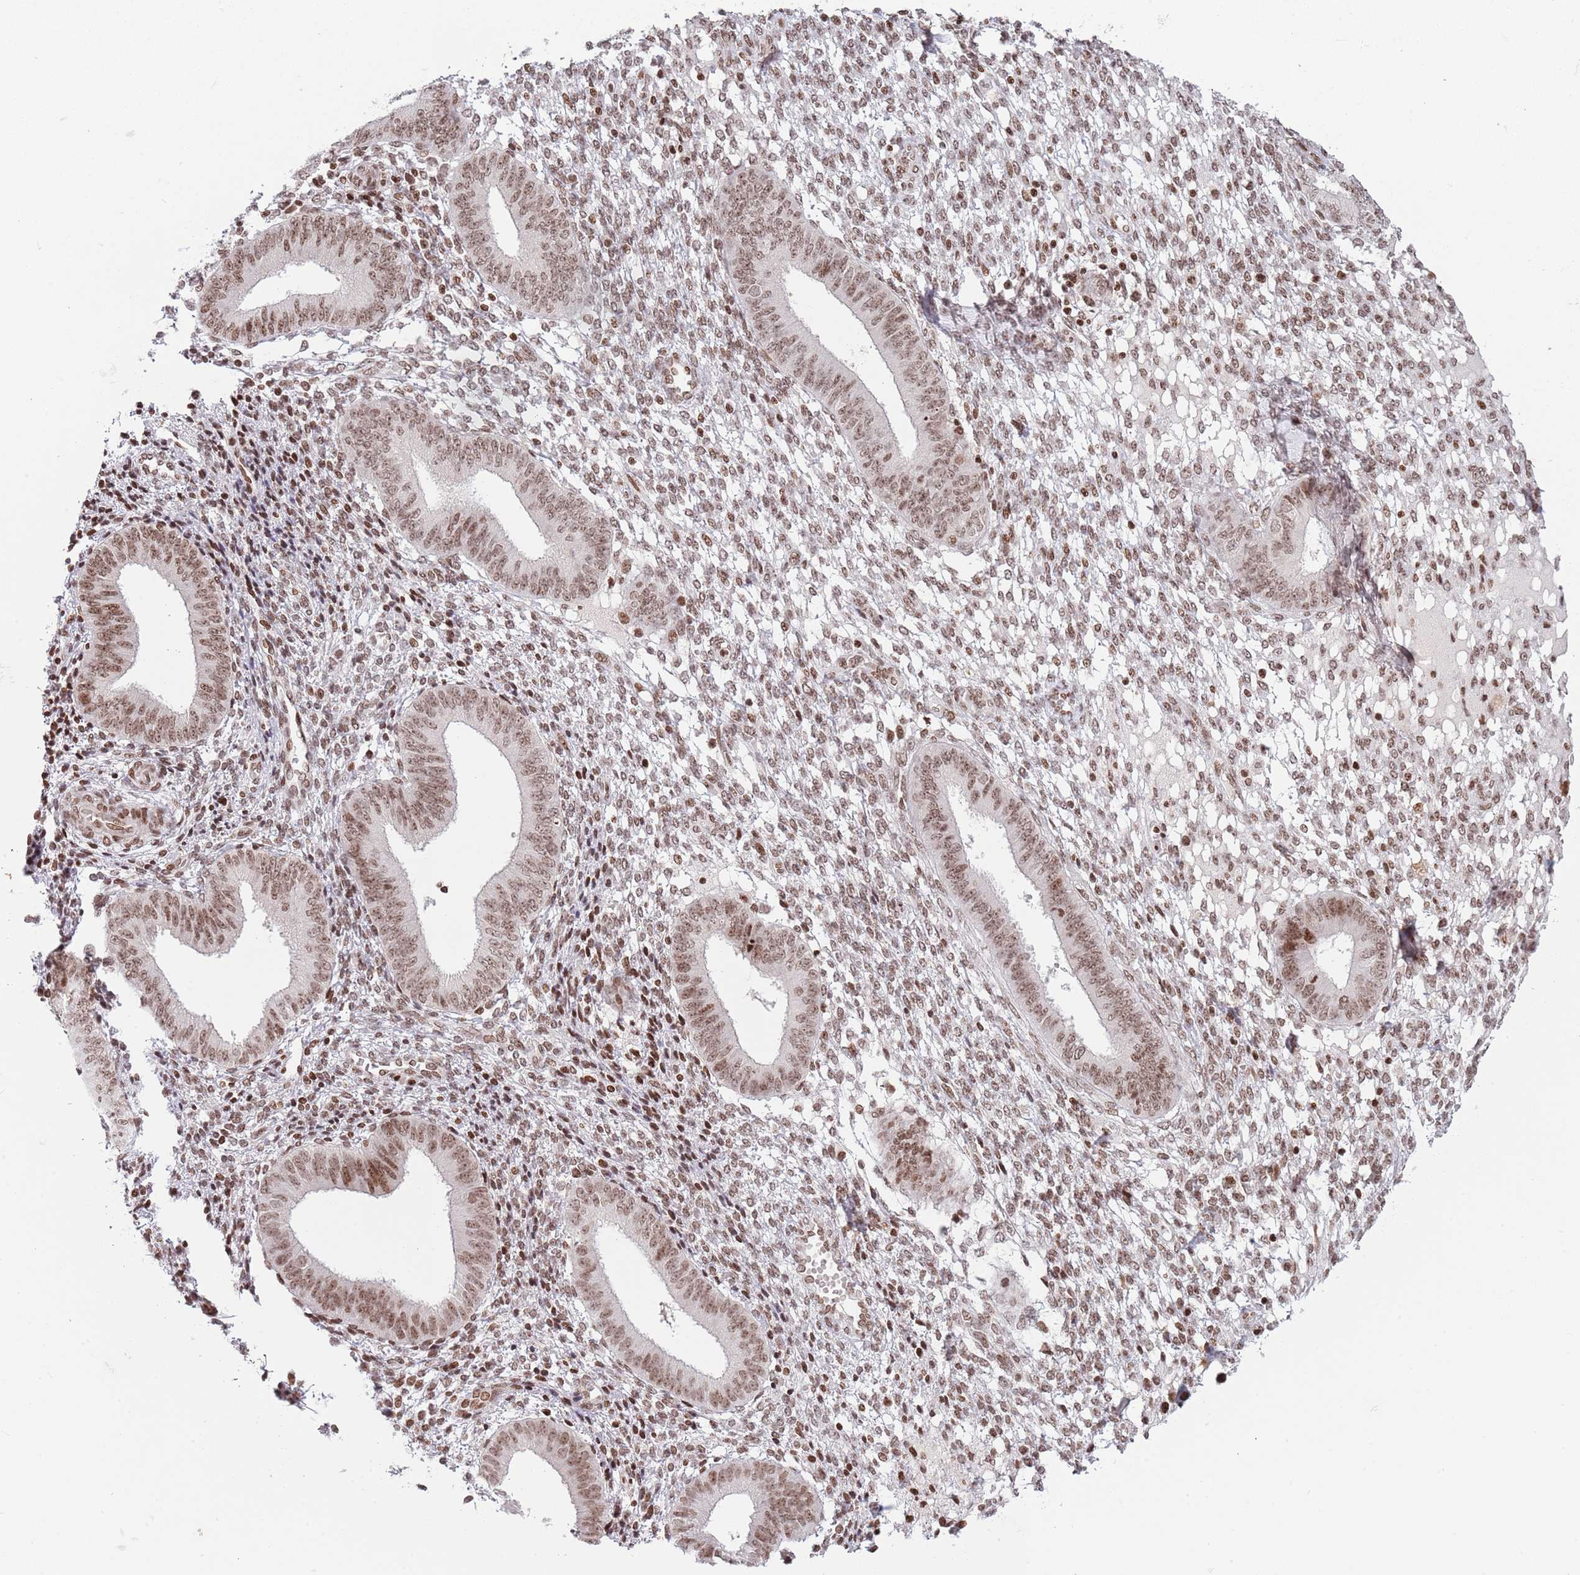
{"staining": {"intensity": "moderate", "quantity": "25%-75%", "location": "nuclear"}, "tissue": "endometrium", "cell_type": "Cells in endometrial stroma", "image_type": "normal", "snomed": [{"axis": "morphology", "description": "Normal tissue, NOS"}, {"axis": "topography", "description": "Endometrium"}], "caption": "The image displays immunohistochemical staining of unremarkable endometrium. There is moderate nuclear expression is identified in about 25%-75% of cells in endometrial stroma.", "gene": "SH3RF3", "patient": {"sex": "female", "age": 49}}